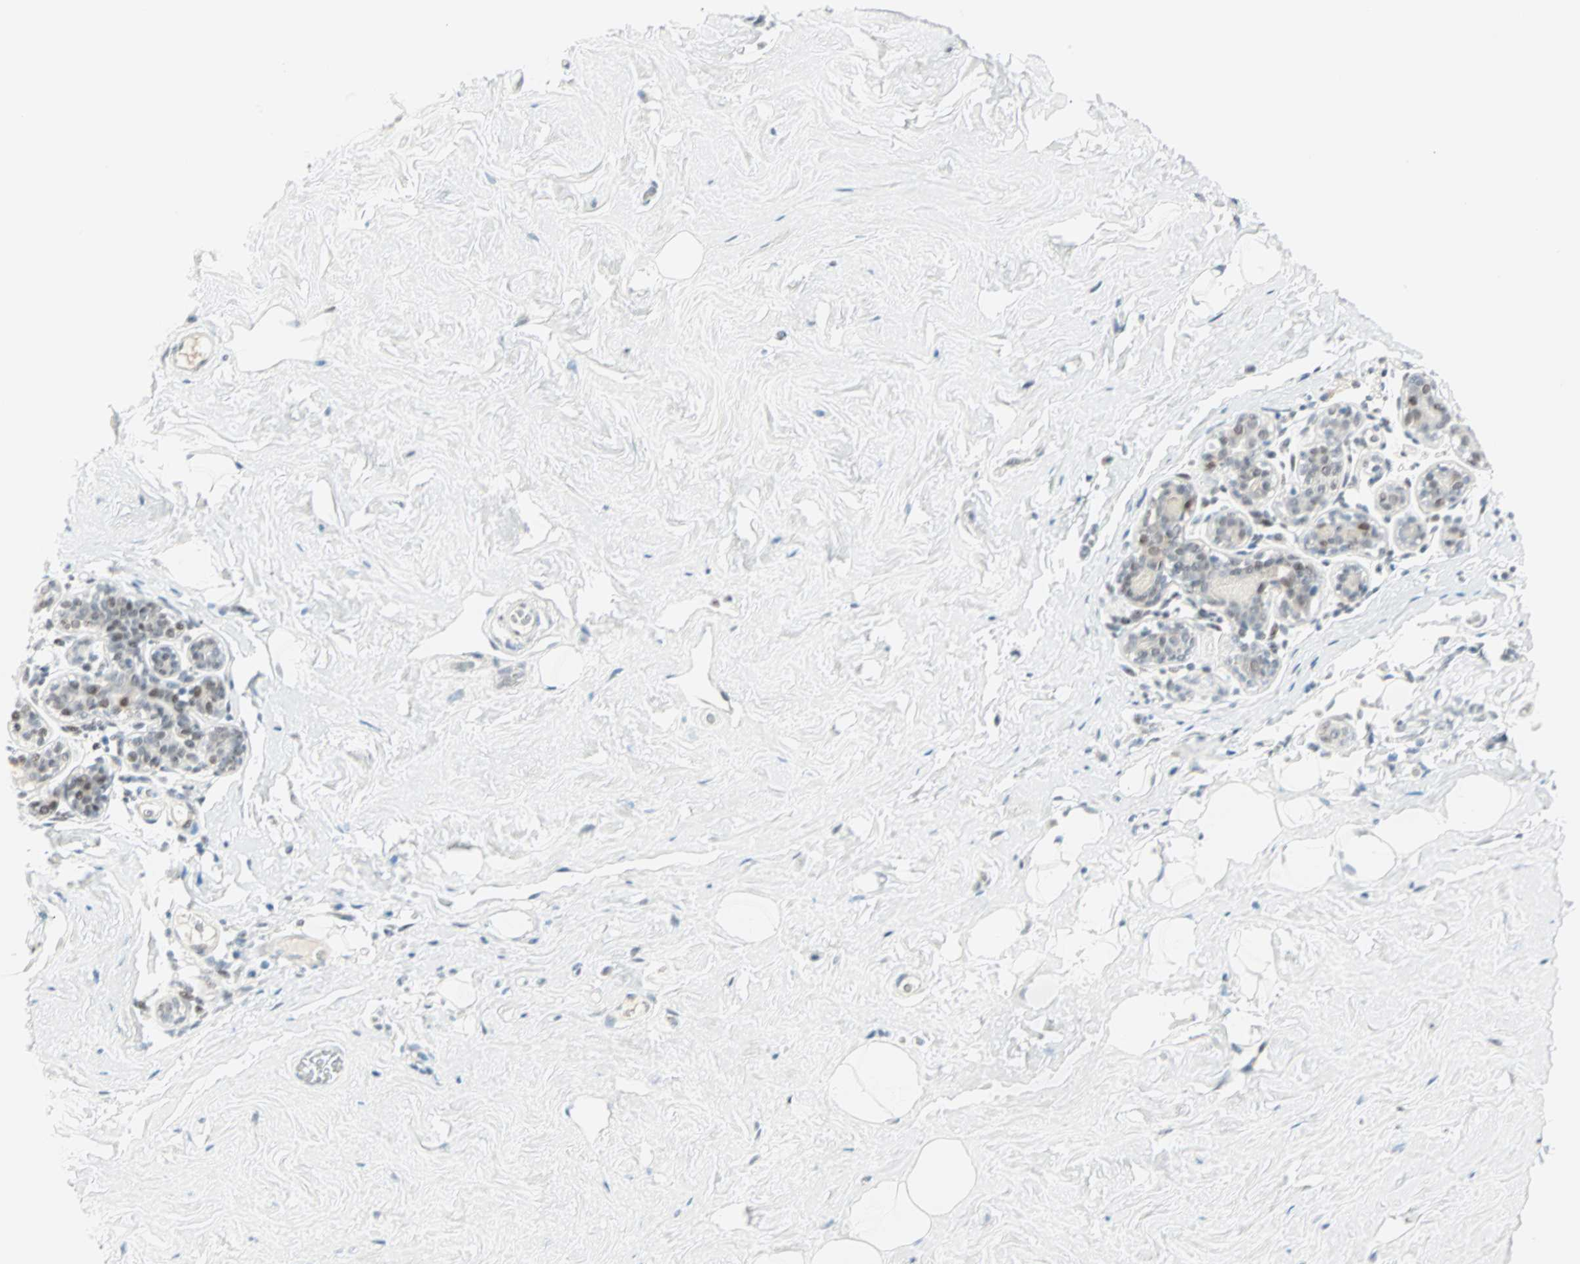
{"staining": {"intensity": "negative", "quantity": "none", "location": "none"}, "tissue": "breast", "cell_type": "Adipocytes", "image_type": "normal", "snomed": [{"axis": "morphology", "description": "Normal tissue, NOS"}, {"axis": "topography", "description": "Breast"}], "caption": "Immunohistochemistry (IHC) micrograph of unremarkable breast: human breast stained with DAB exhibits no significant protein positivity in adipocytes.", "gene": "PKNOX1", "patient": {"sex": "female", "age": 75}}